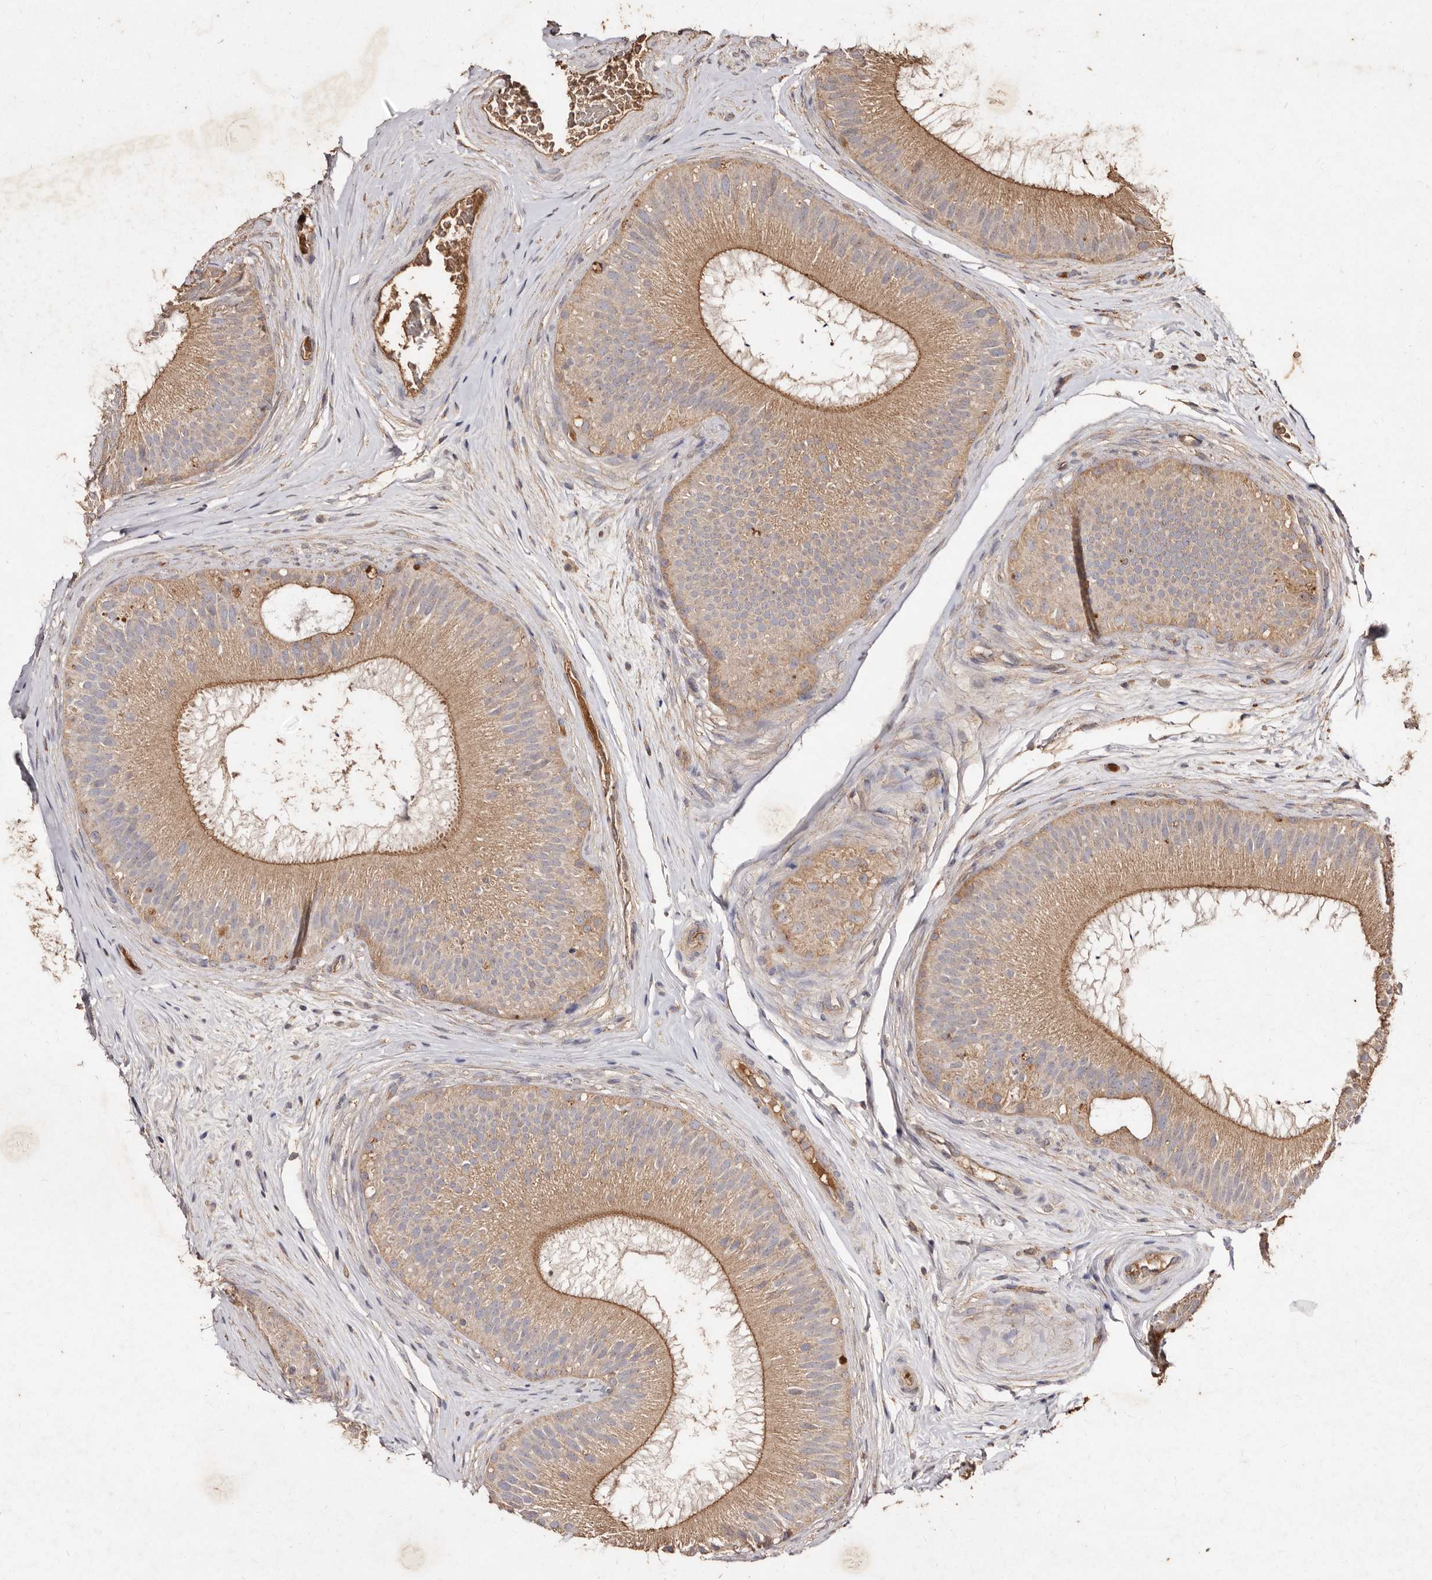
{"staining": {"intensity": "moderate", "quantity": ">75%", "location": "cytoplasmic/membranous"}, "tissue": "epididymis", "cell_type": "Glandular cells", "image_type": "normal", "snomed": [{"axis": "morphology", "description": "Normal tissue, NOS"}, {"axis": "topography", "description": "Epididymis"}], "caption": "Protein expression analysis of benign human epididymis reveals moderate cytoplasmic/membranous expression in about >75% of glandular cells. (IHC, brightfield microscopy, high magnification).", "gene": "FARS2", "patient": {"sex": "male", "age": 45}}